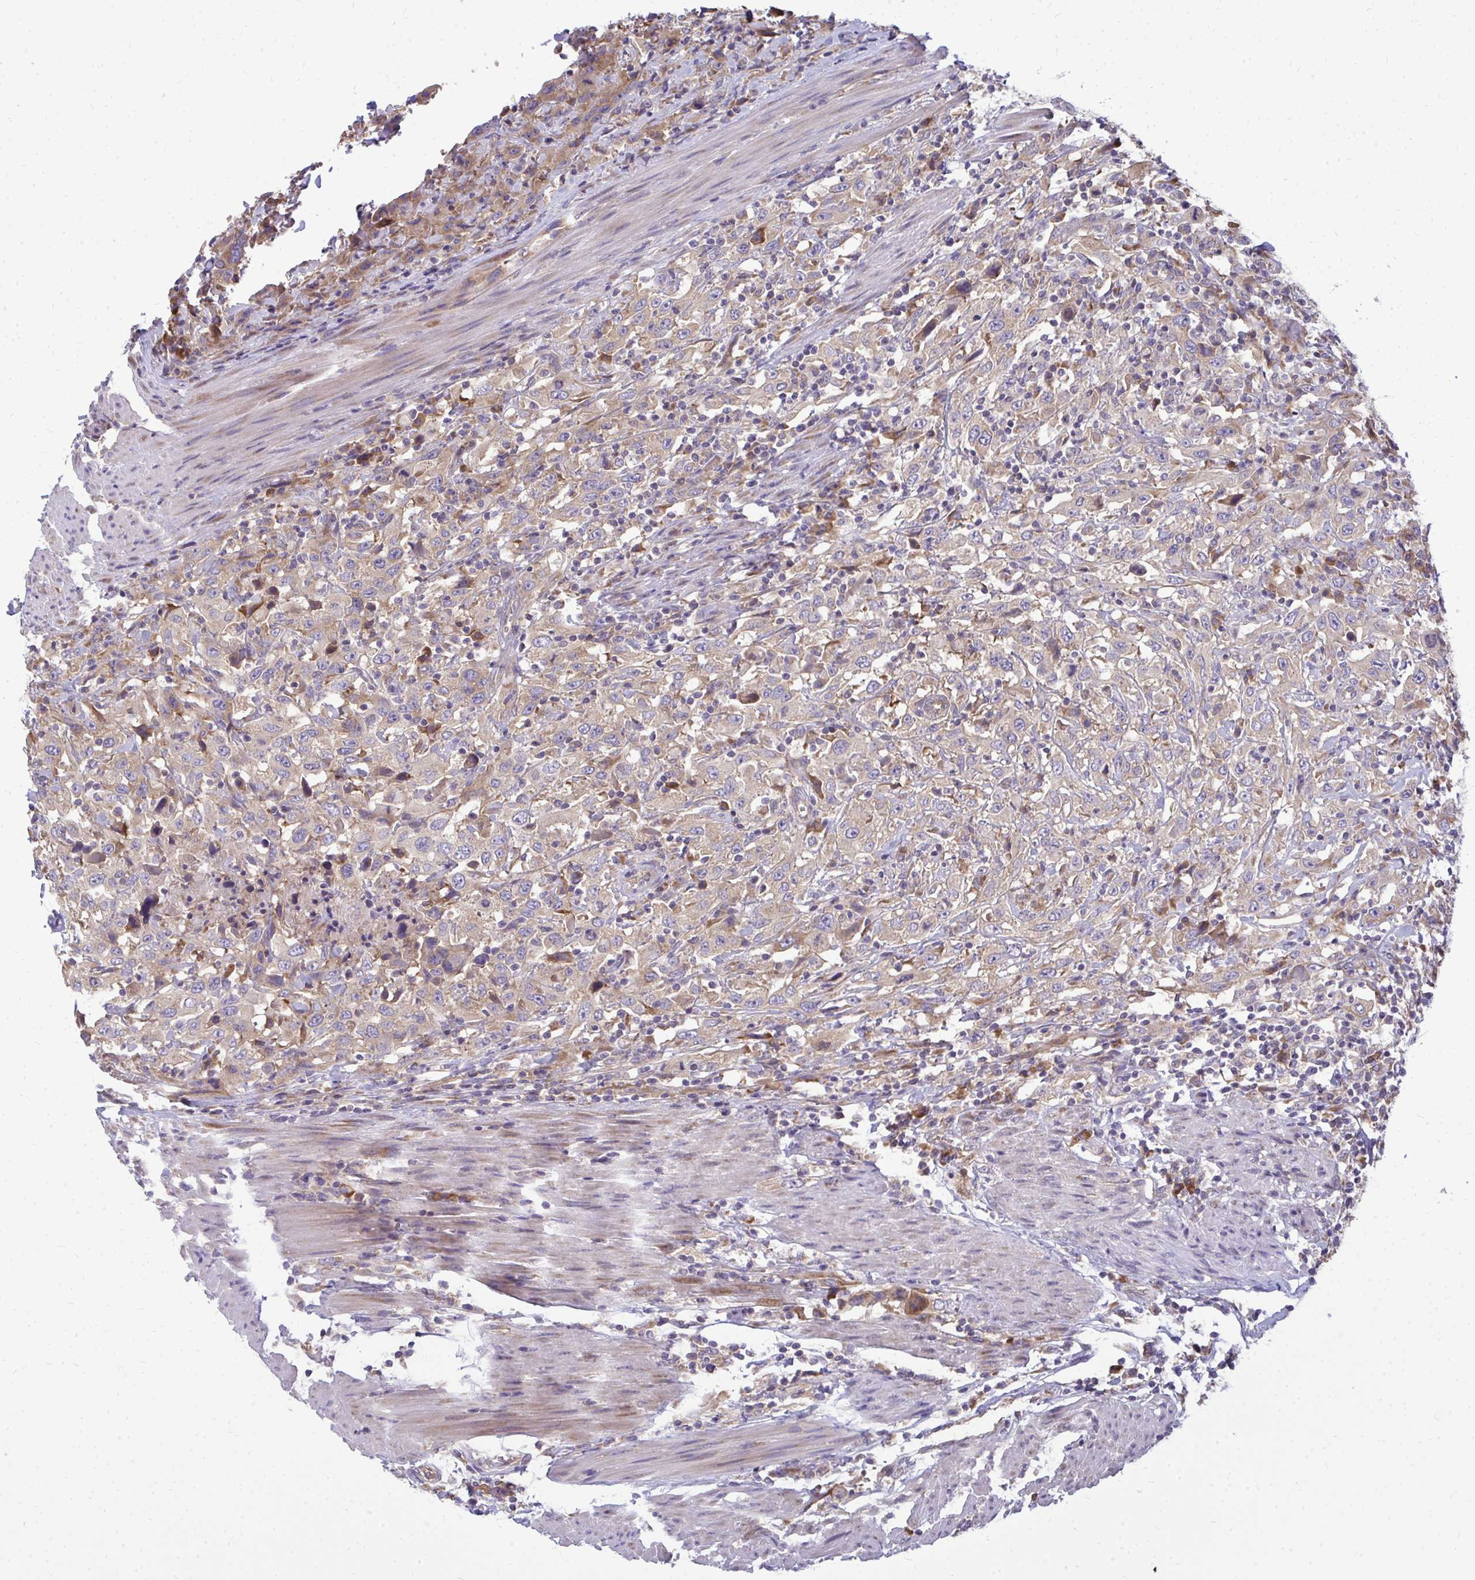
{"staining": {"intensity": "weak", "quantity": ">75%", "location": "cytoplasmic/membranous"}, "tissue": "urothelial cancer", "cell_type": "Tumor cells", "image_type": "cancer", "snomed": [{"axis": "morphology", "description": "Urothelial carcinoma, High grade"}, {"axis": "topography", "description": "Urinary bladder"}], "caption": "Protein analysis of urothelial cancer tissue reveals weak cytoplasmic/membranous positivity in approximately >75% of tumor cells.", "gene": "RPLP2", "patient": {"sex": "male", "age": 61}}